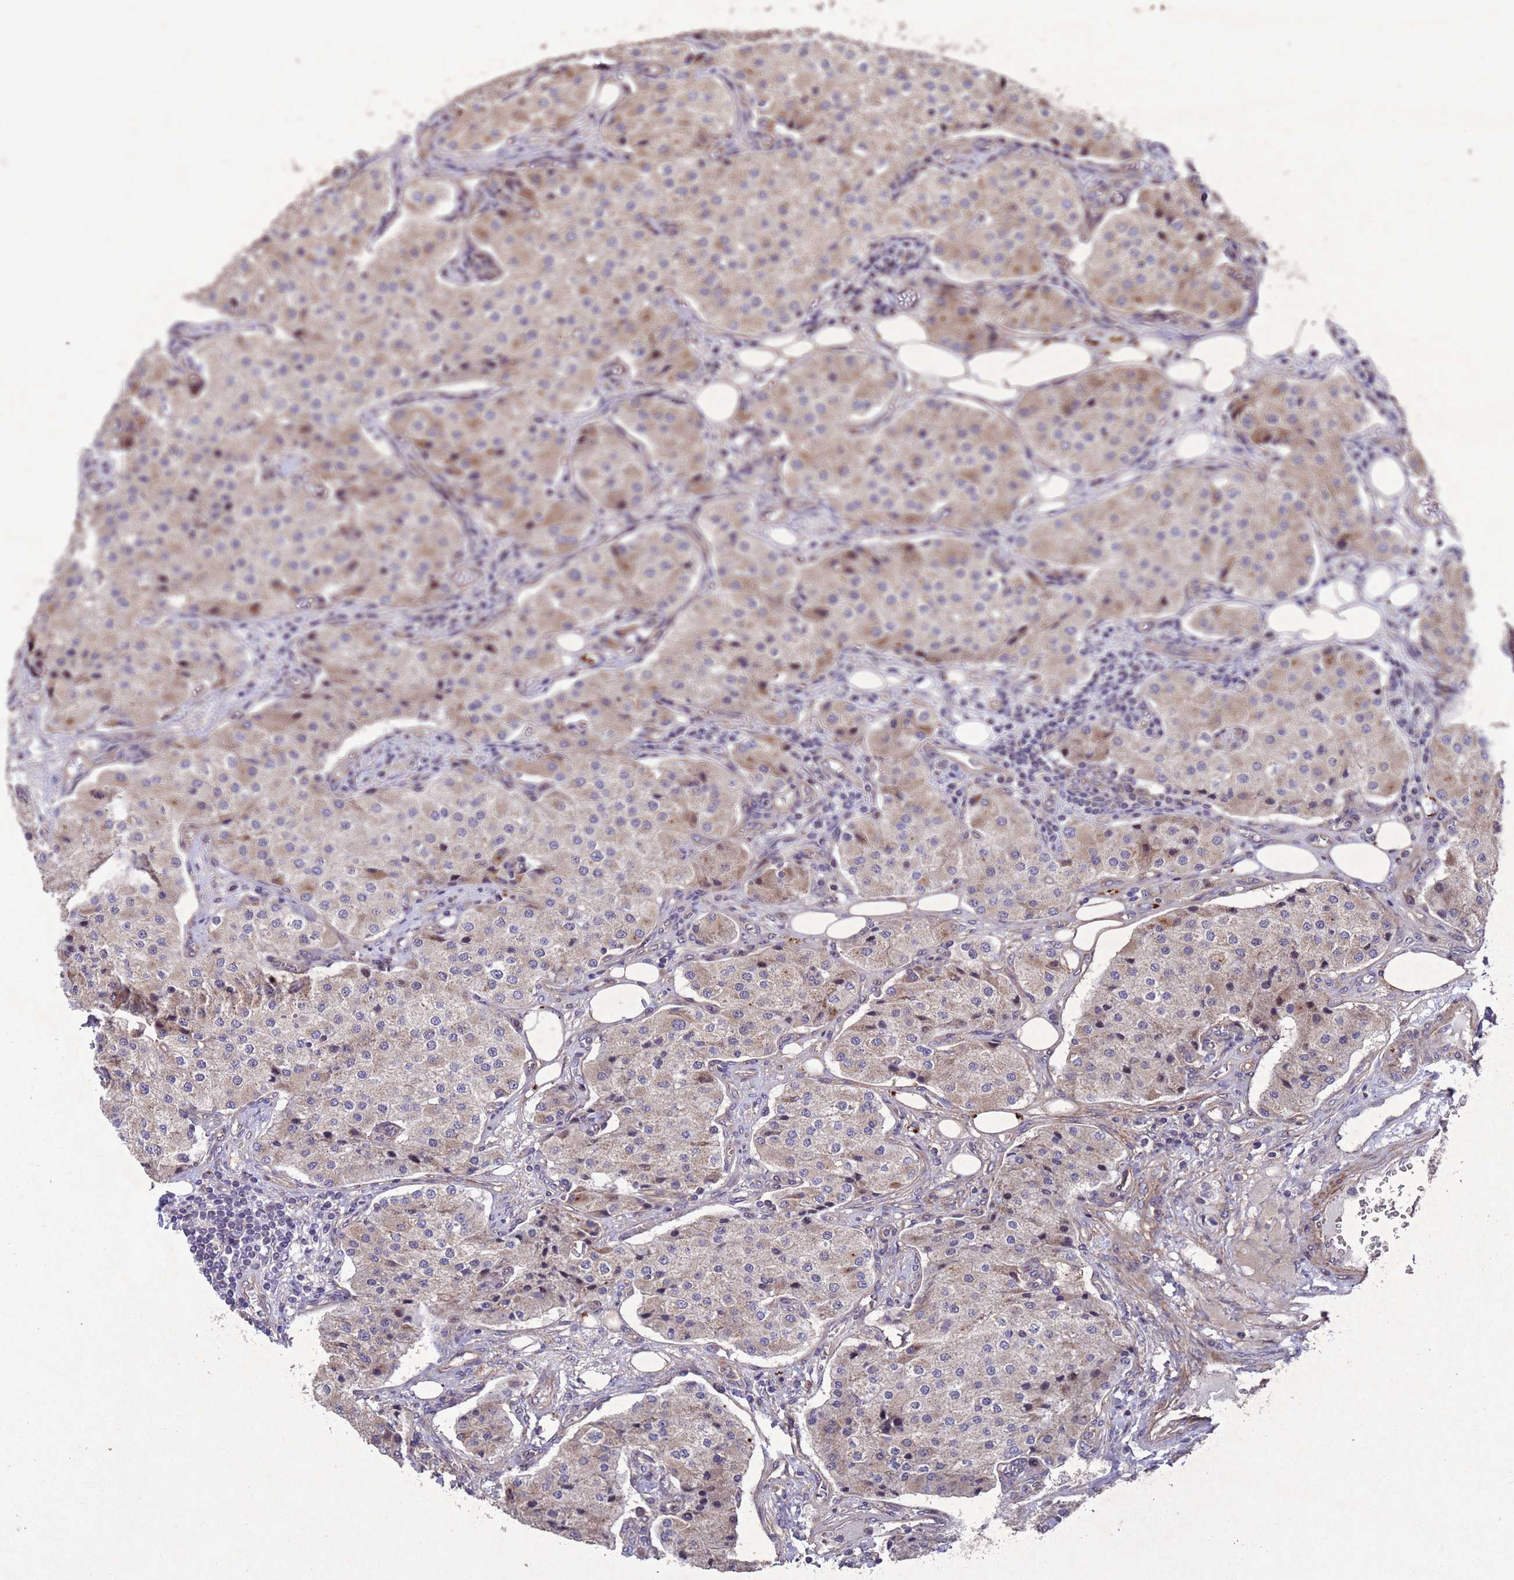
{"staining": {"intensity": "moderate", "quantity": "<25%", "location": "cytoplasmic/membranous"}, "tissue": "carcinoid", "cell_type": "Tumor cells", "image_type": "cancer", "snomed": [{"axis": "morphology", "description": "Carcinoid, malignant, NOS"}, {"axis": "topography", "description": "Colon"}], "caption": "About <25% of tumor cells in carcinoid (malignant) demonstrate moderate cytoplasmic/membranous protein positivity as visualized by brown immunohistochemical staining.", "gene": "TBK1", "patient": {"sex": "female", "age": 52}}